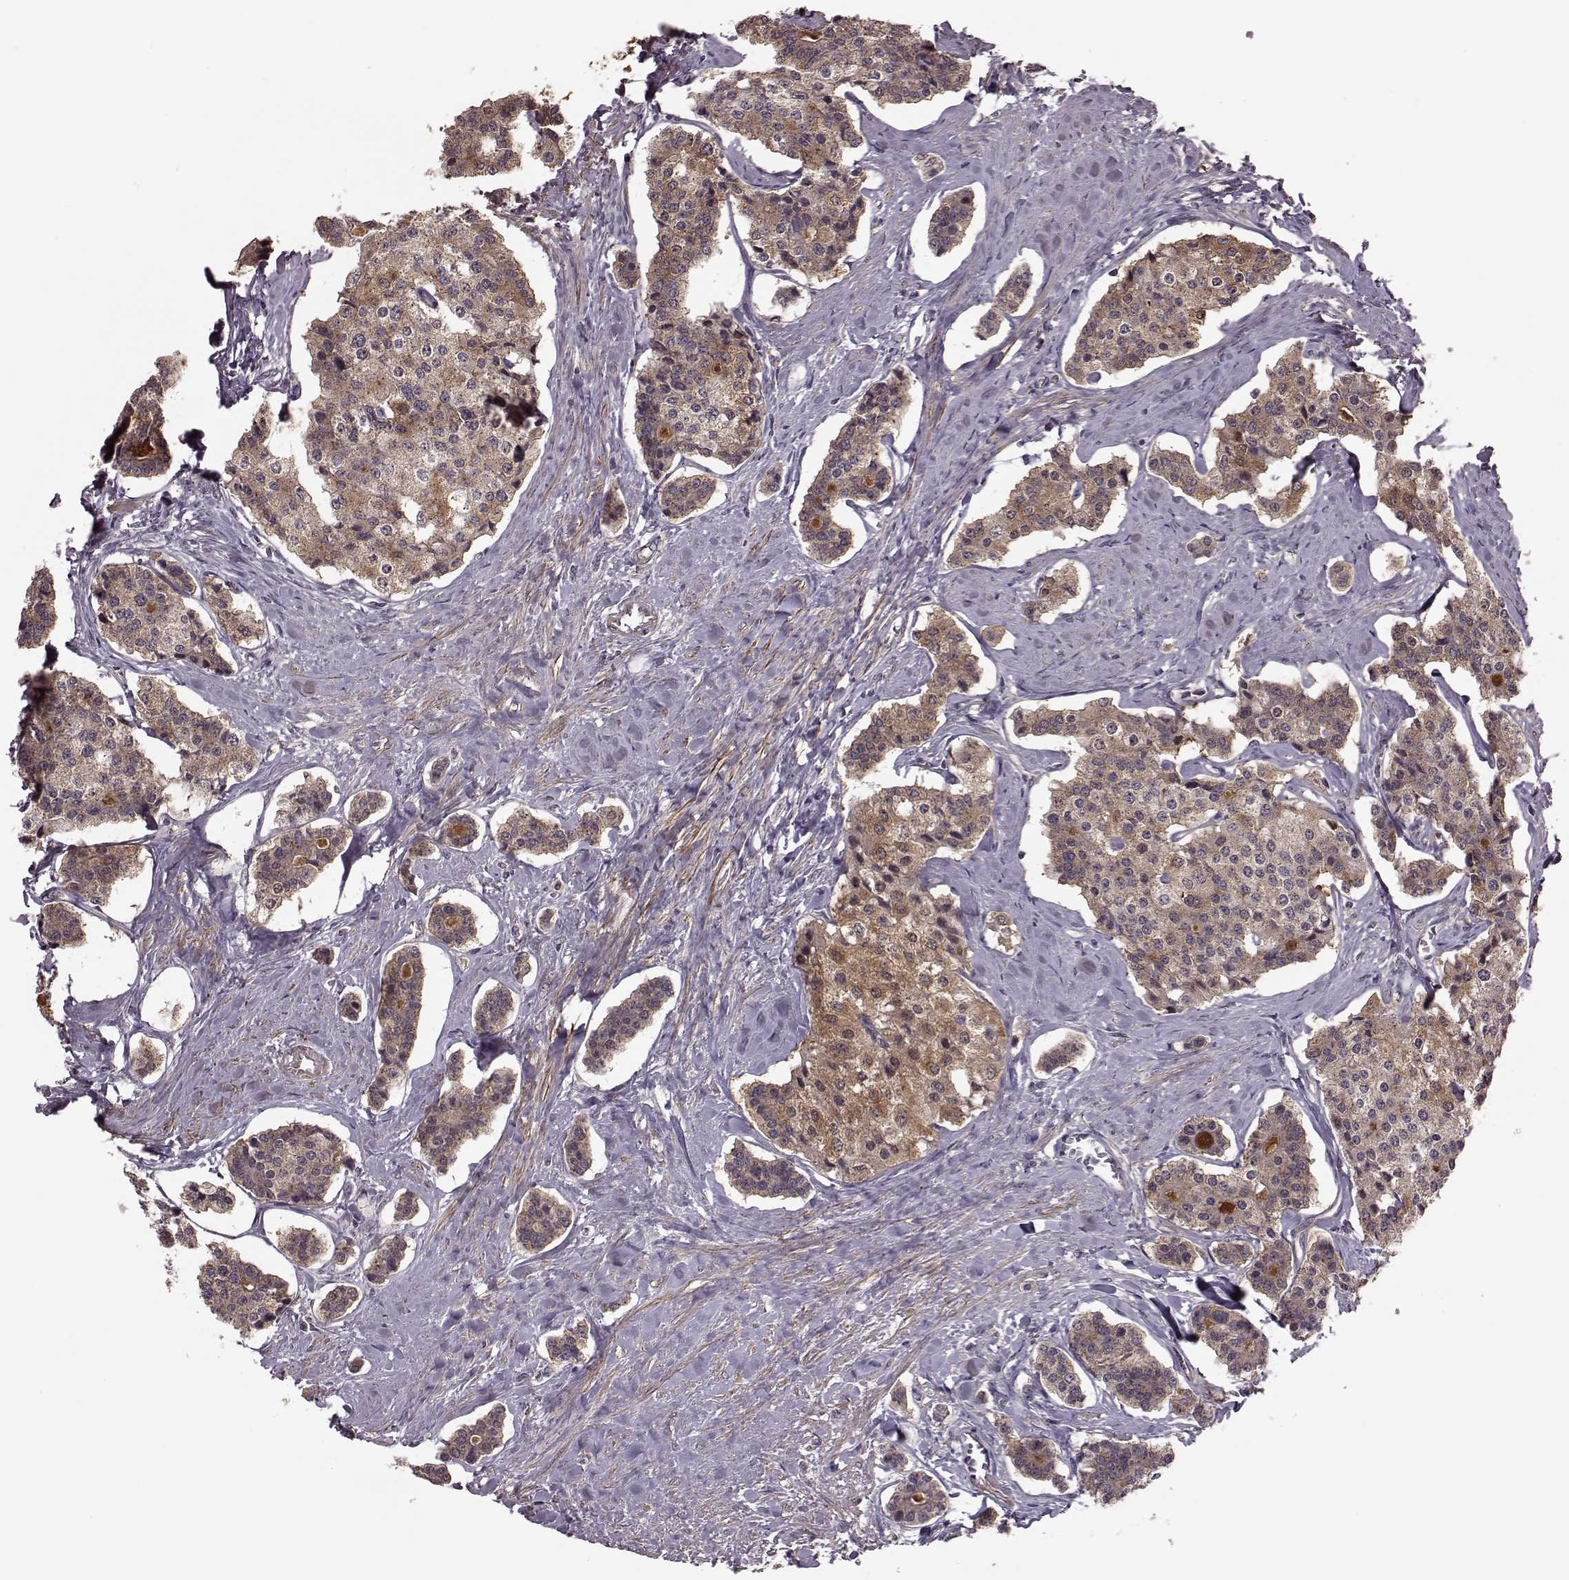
{"staining": {"intensity": "strong", "quantity": "25%-75%", "location": "cytoplasmic/membranous"}, "tissue": "carcinoid", "cell_type": "Tumor cells", "image_type": "cancer", "snomed": [{"axis": "morphology", "description": "Carcinoid, malignant, NOS"}, {"axis": "topography", "description": "Small intestine"}], "caption": "Immunohistochemical staining of malignant carcinoid reveals high levels of strong cytoplasmic/membranous staining in approximately 25%-75% of tumor cells.", "gene": "FNIP2", "patient": {"sex": "female", "age": 65}}